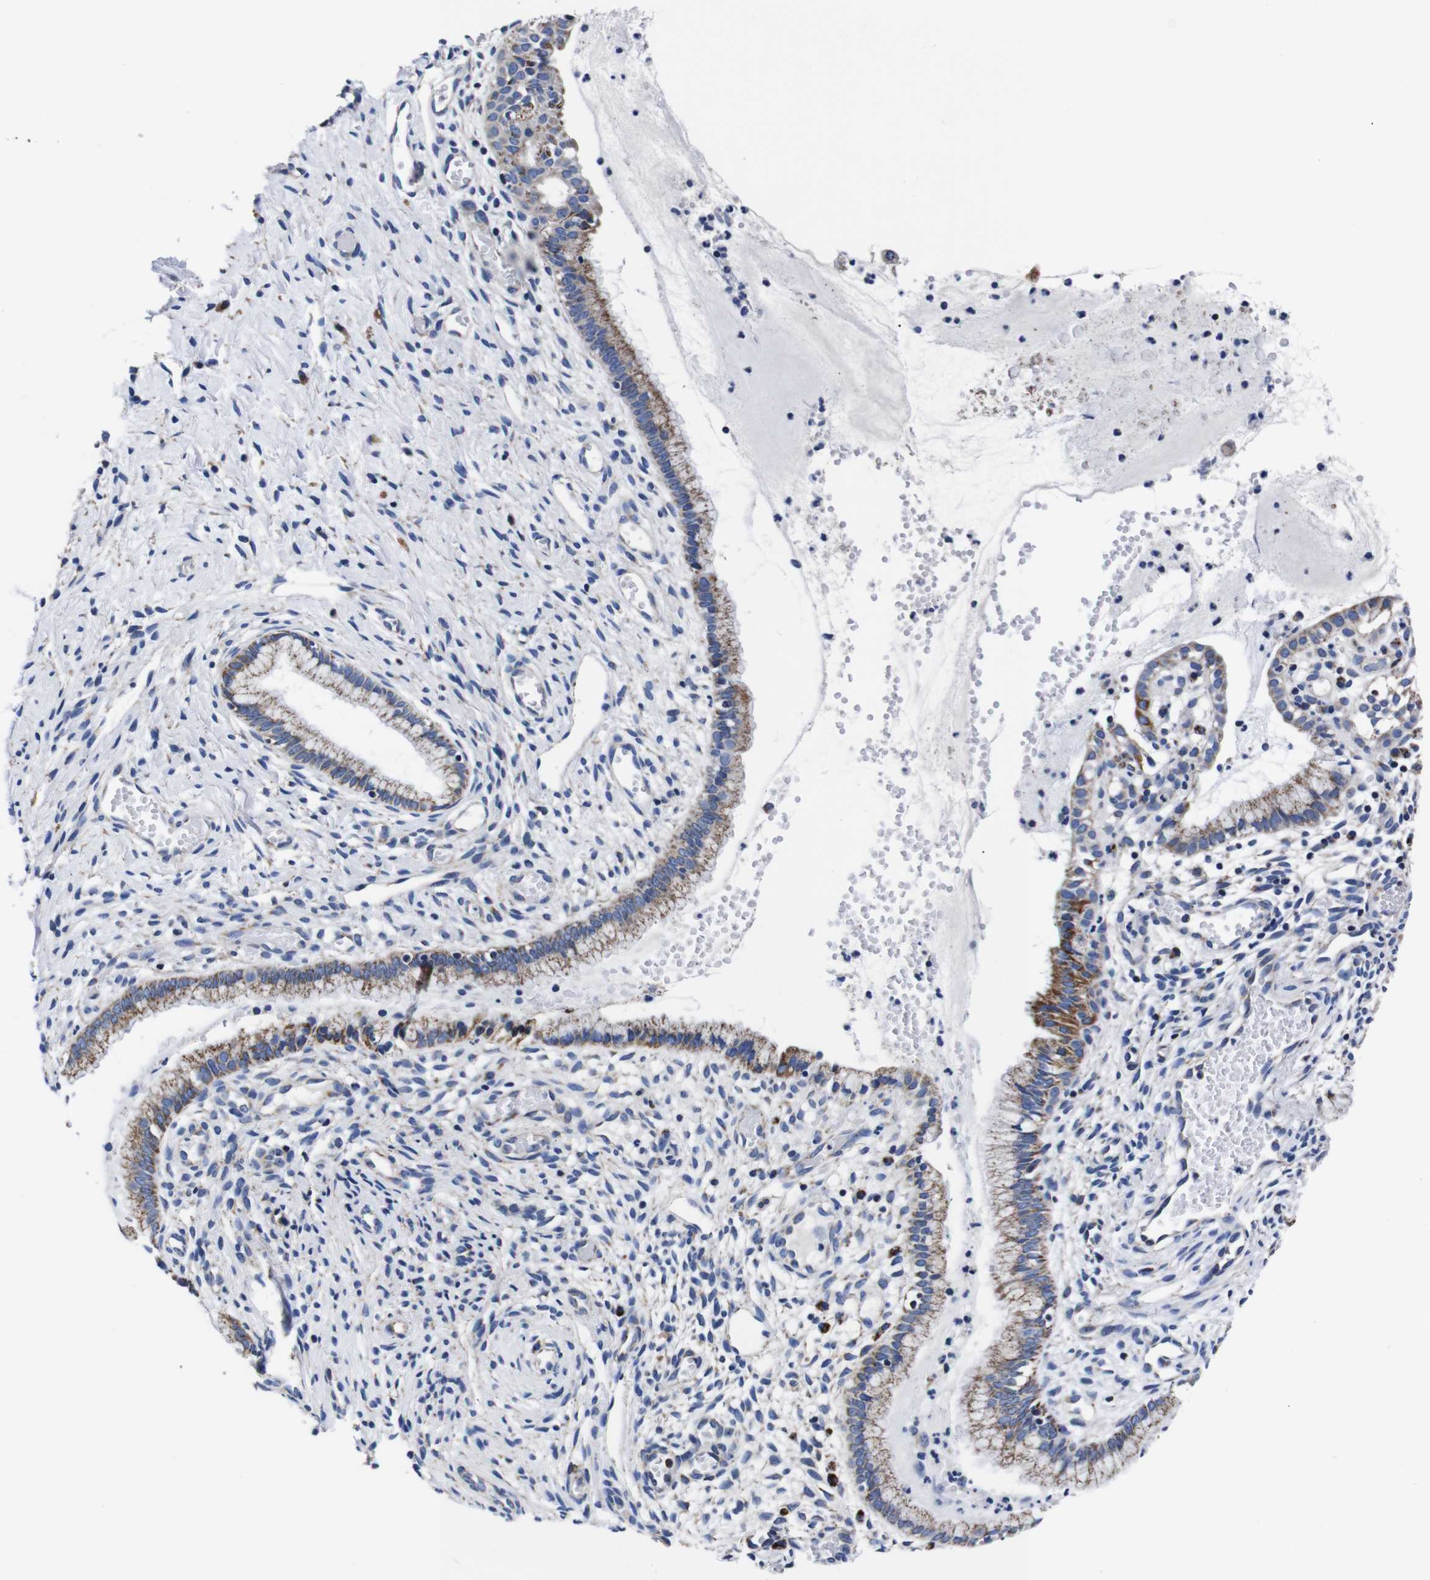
{"staining": {"intensity": "moderate", "quantity": ">75%", "location": "cytoplasmic/membranous"}, "tissue": "cervix", "cell_type": "Glandular cells", "image_type": "normal", "snomed": [{"axis": "morphology", "description": "Normal tissue, NOS"}, {"axis": "topography", "description": "Cervix"}], "caption": "Immunohistochemical staining of unremarkable human cervix reveals >75% levels of moderate cytoplasmic/membranous protein expression in about >75% of glandular cells.", "gene": "FKBP9", "patient": {"sex": "female", "age": 65}}